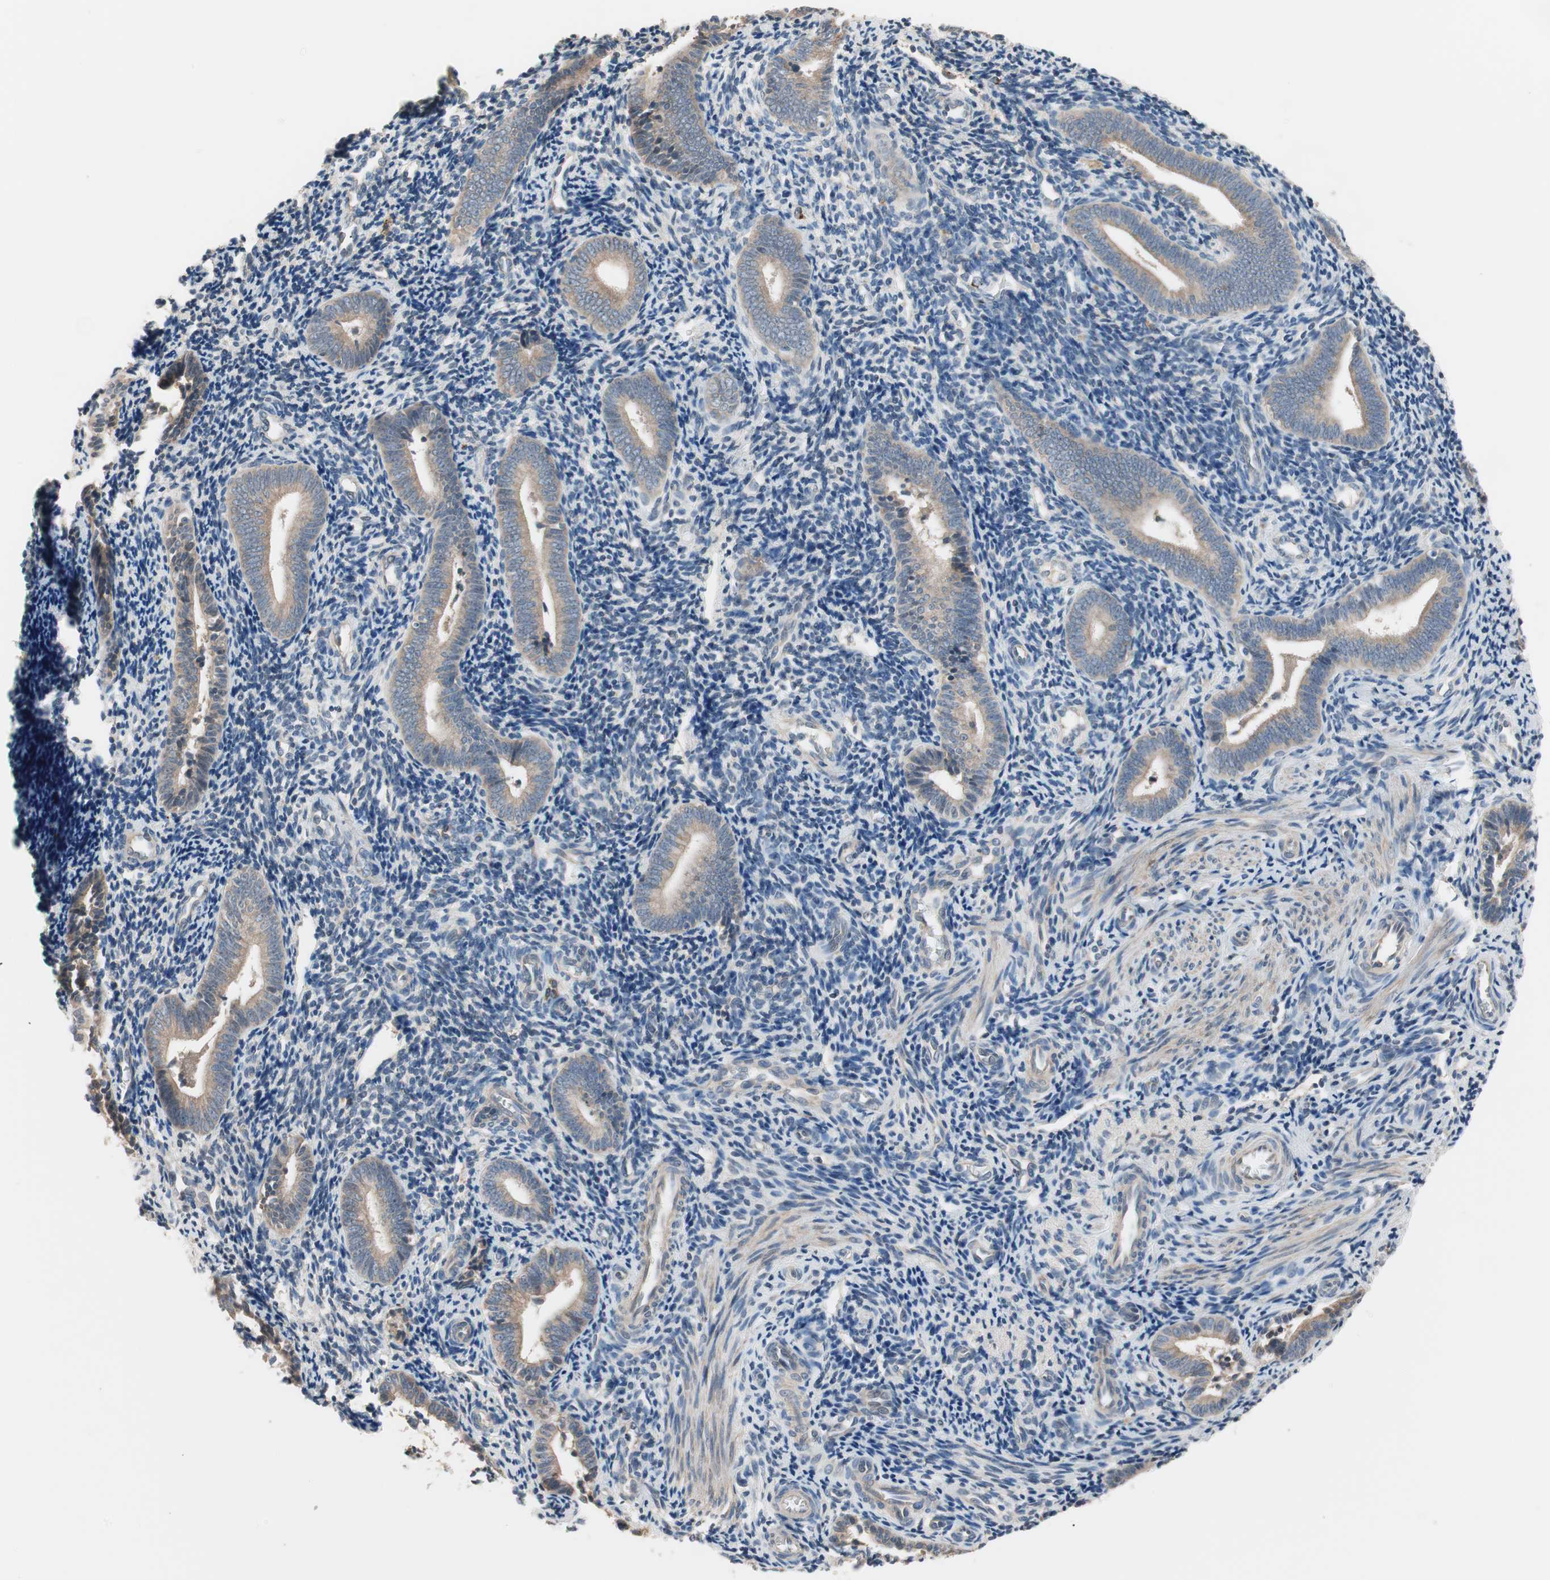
{"staining": {"intensity": "negative", "quantity": "none", "location": "none"}, "tissue": "endometrium", "cell_type": "Cells in endometrial stroma", "image_type": "normal", "snomed": [{"axis": "morphology", "description": "Normal tissue, NOS"}, {"axis": "topography", "description": "Uterus"}, {"axis": "topography", "description": "Endometrium"}], "caption": "Immunohistochemical staining of unremarkable human endometrium demonstrates no significant positivity in cells in endometrial stroma. Brightfield microscopy of immunohistochemistry (IHC) stained with DAB (brown) and hematoxylin (blue), captured at high magnification.", "gene": "FADS2", "patient": {"sex": "female", "age": 33}}